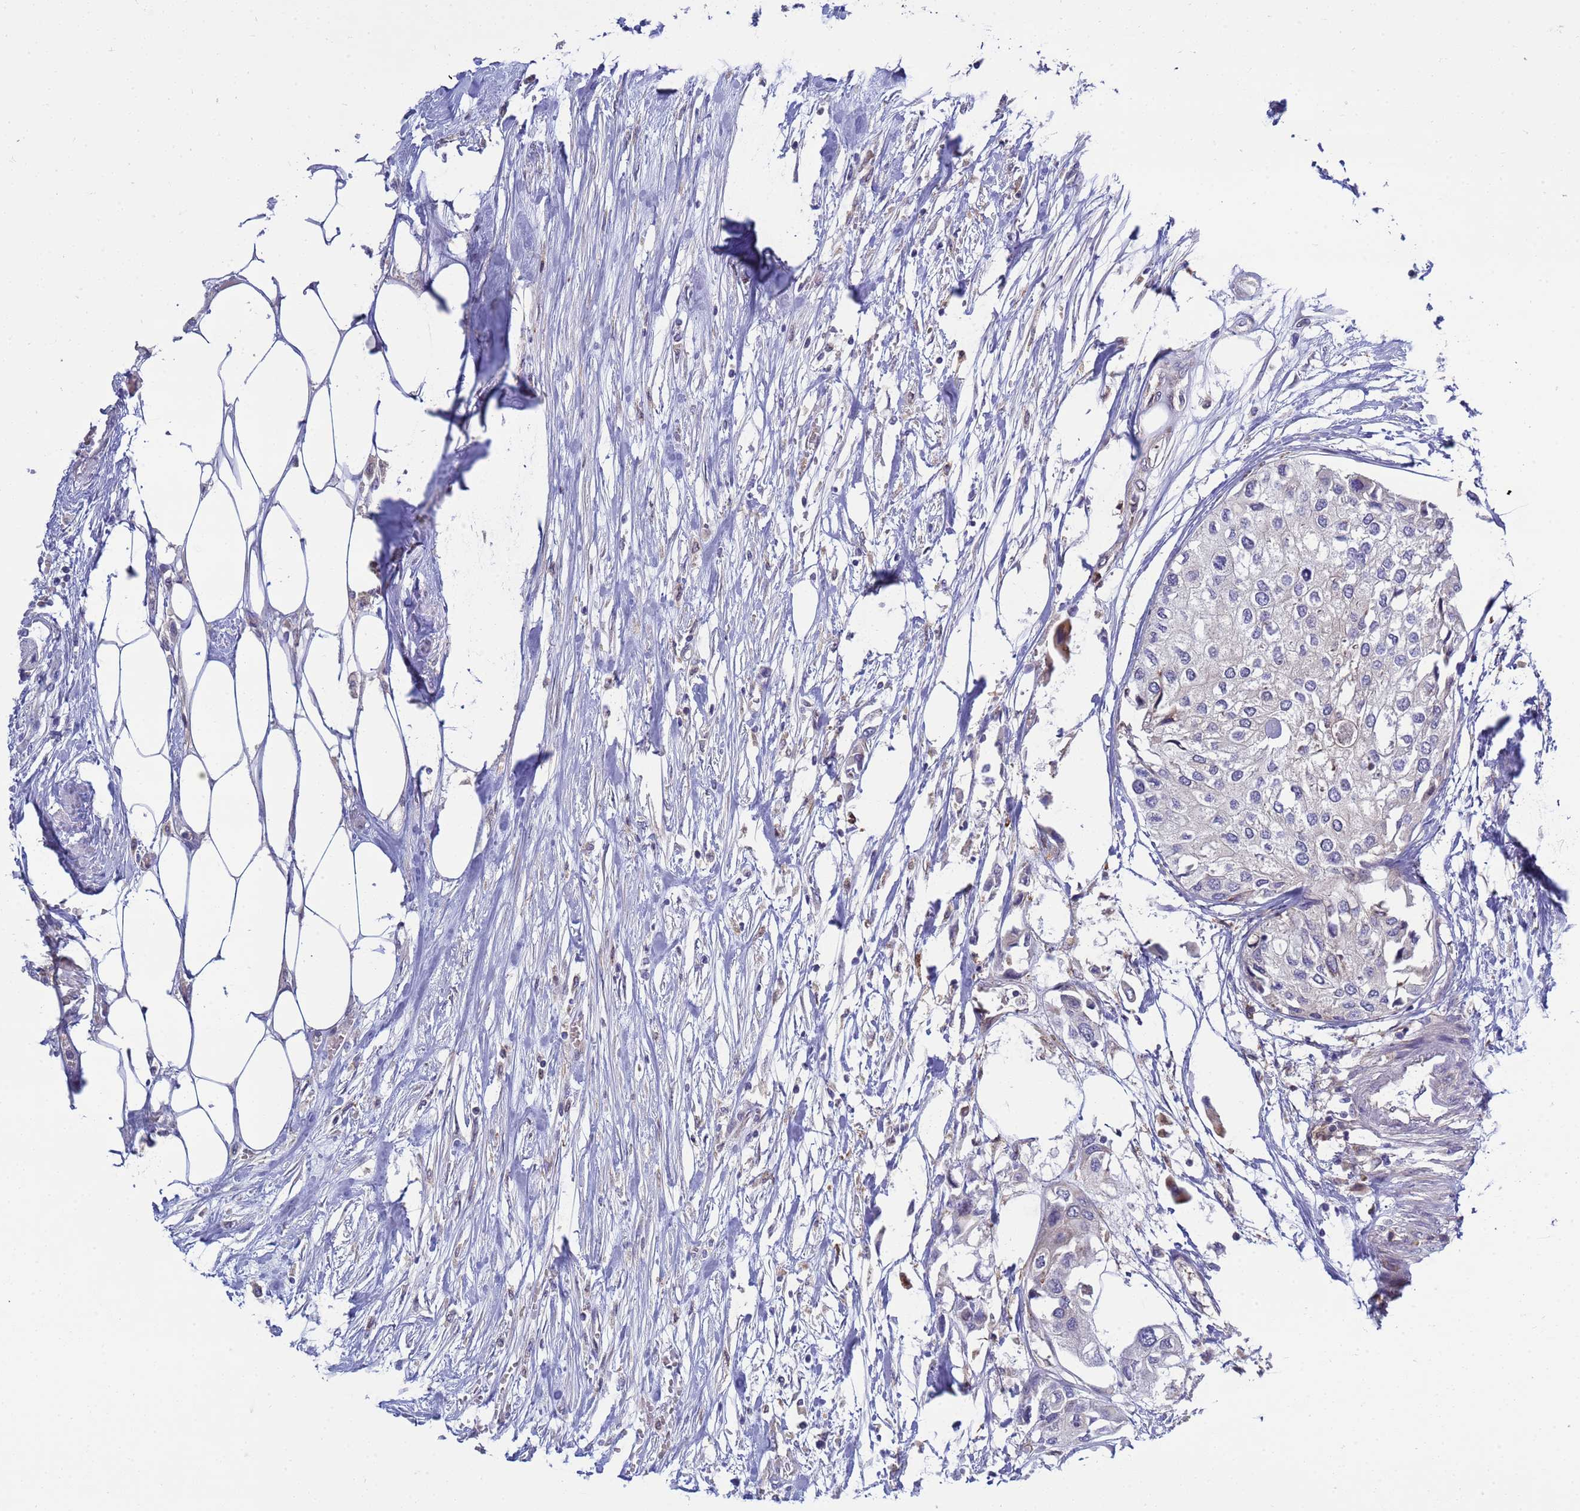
{"staining": {"intensity": "negative", "quantity": "none", "location": "none"}, "tissue": "urothelial cancer", "cell_type": "Tumor cells", "image_type": "cancer", "snomed": [{"axis": "morphology", "description": "Urothelial carcinoma, High grade"}, {"axis": "topography", "description": "Urinary bladder"}], "caption": "This photomicrograph is of high-grade urothelial carcinoma stained with IHC to label a protein in brown with the nuclei are counter-stained blue. There is no staining in tumor cells.", "gene": "RAPGEF4", "patient": {"sex": "male", "age": 64}}